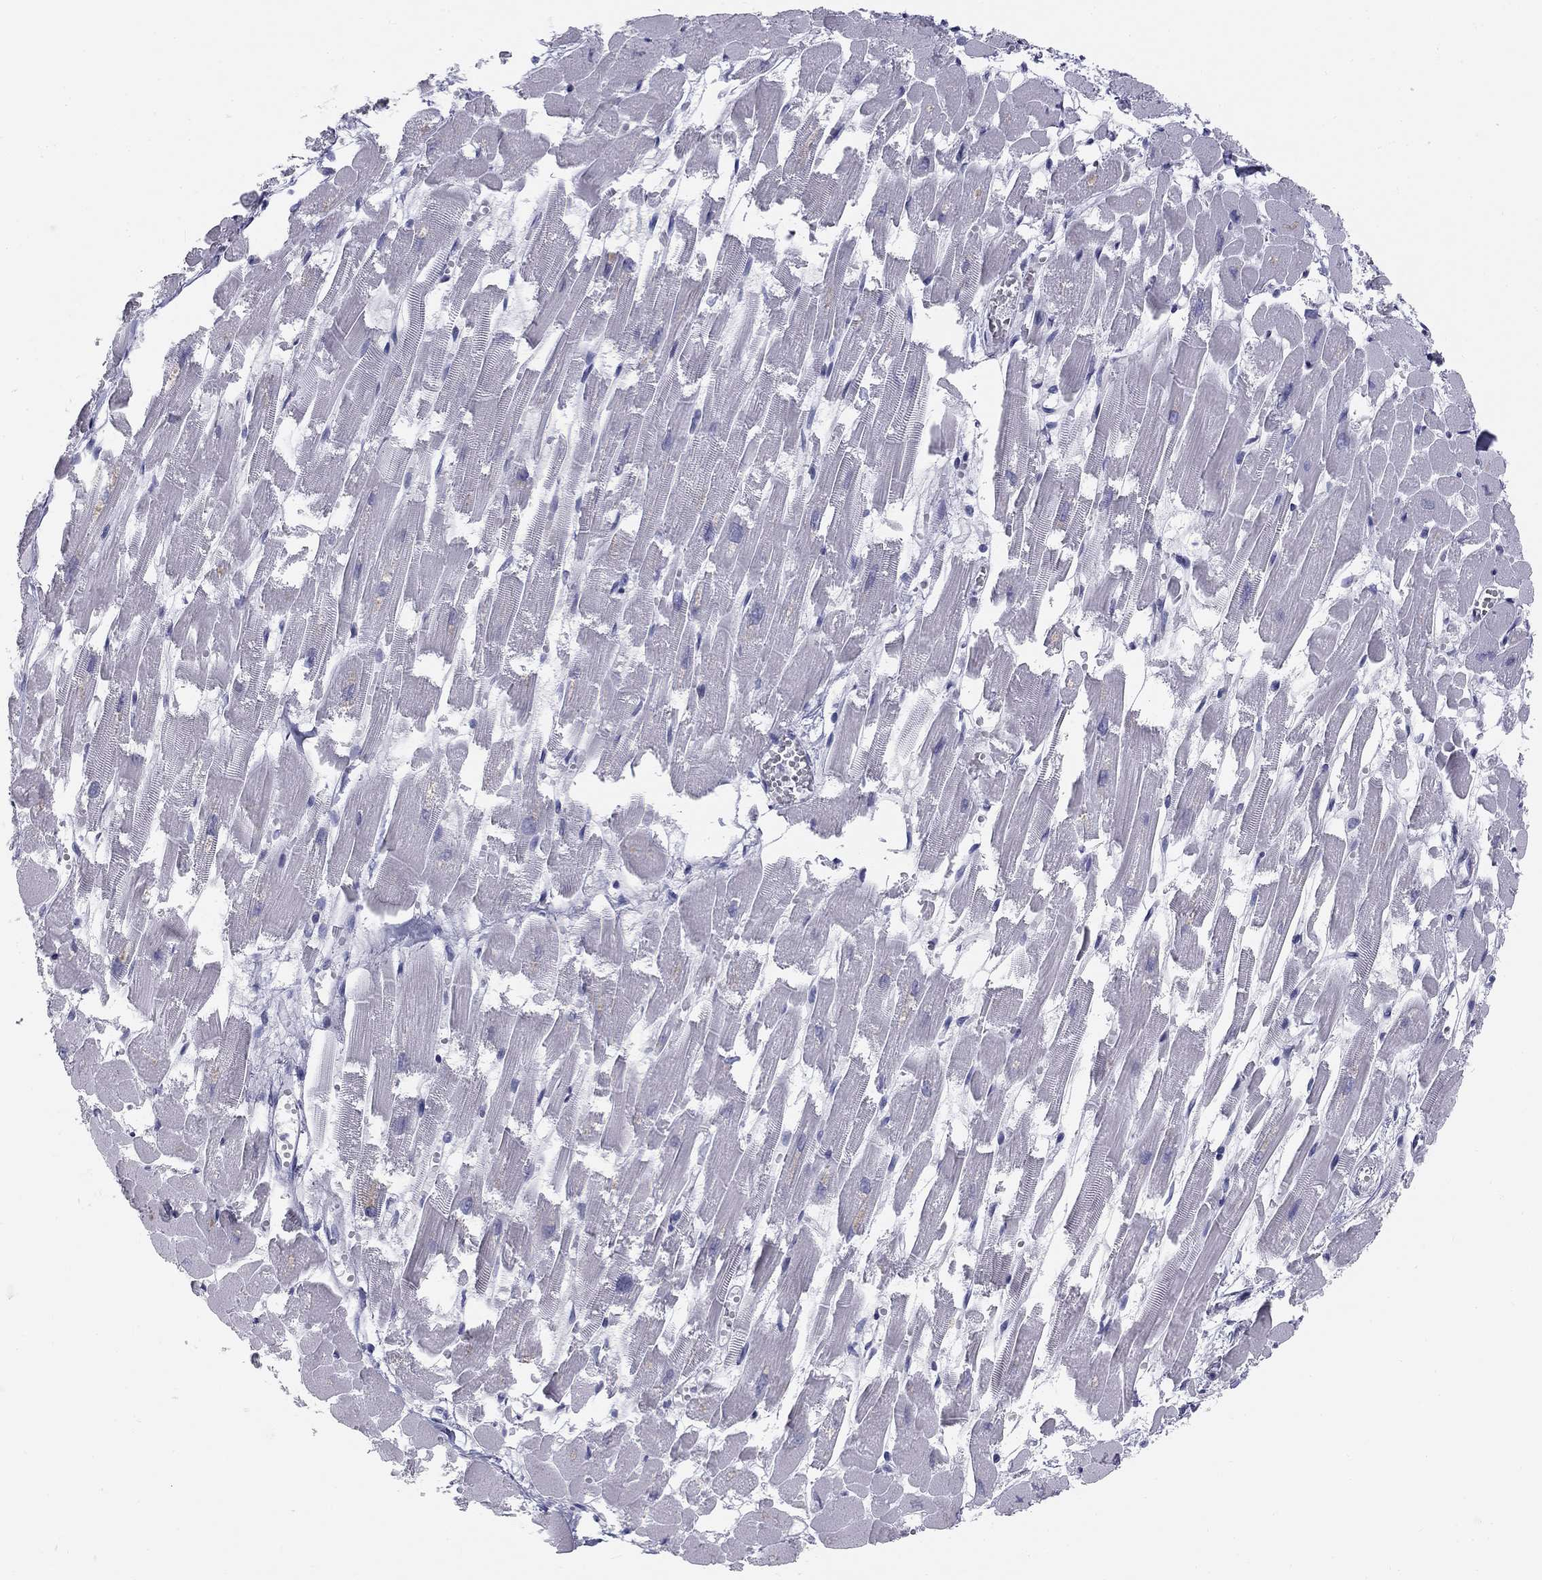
{"staining": {"intensity": "negative", "quantity": "none", "location": "none"}, "tissue": "heart muscle", "cell_type": "Cardiomyocytes", "image_type": "normal", "snomed": [{"axis": "morphology", "description": "Normal tissue, NOS"}, {"axis": "topography", "description": "Heart"}], "caption": "The IHC micrograph has no significant staining in cardiomyocytes of heart muscle.", "gene": "SULT2B1", "patient": {"sex": "female", "age": 52}}